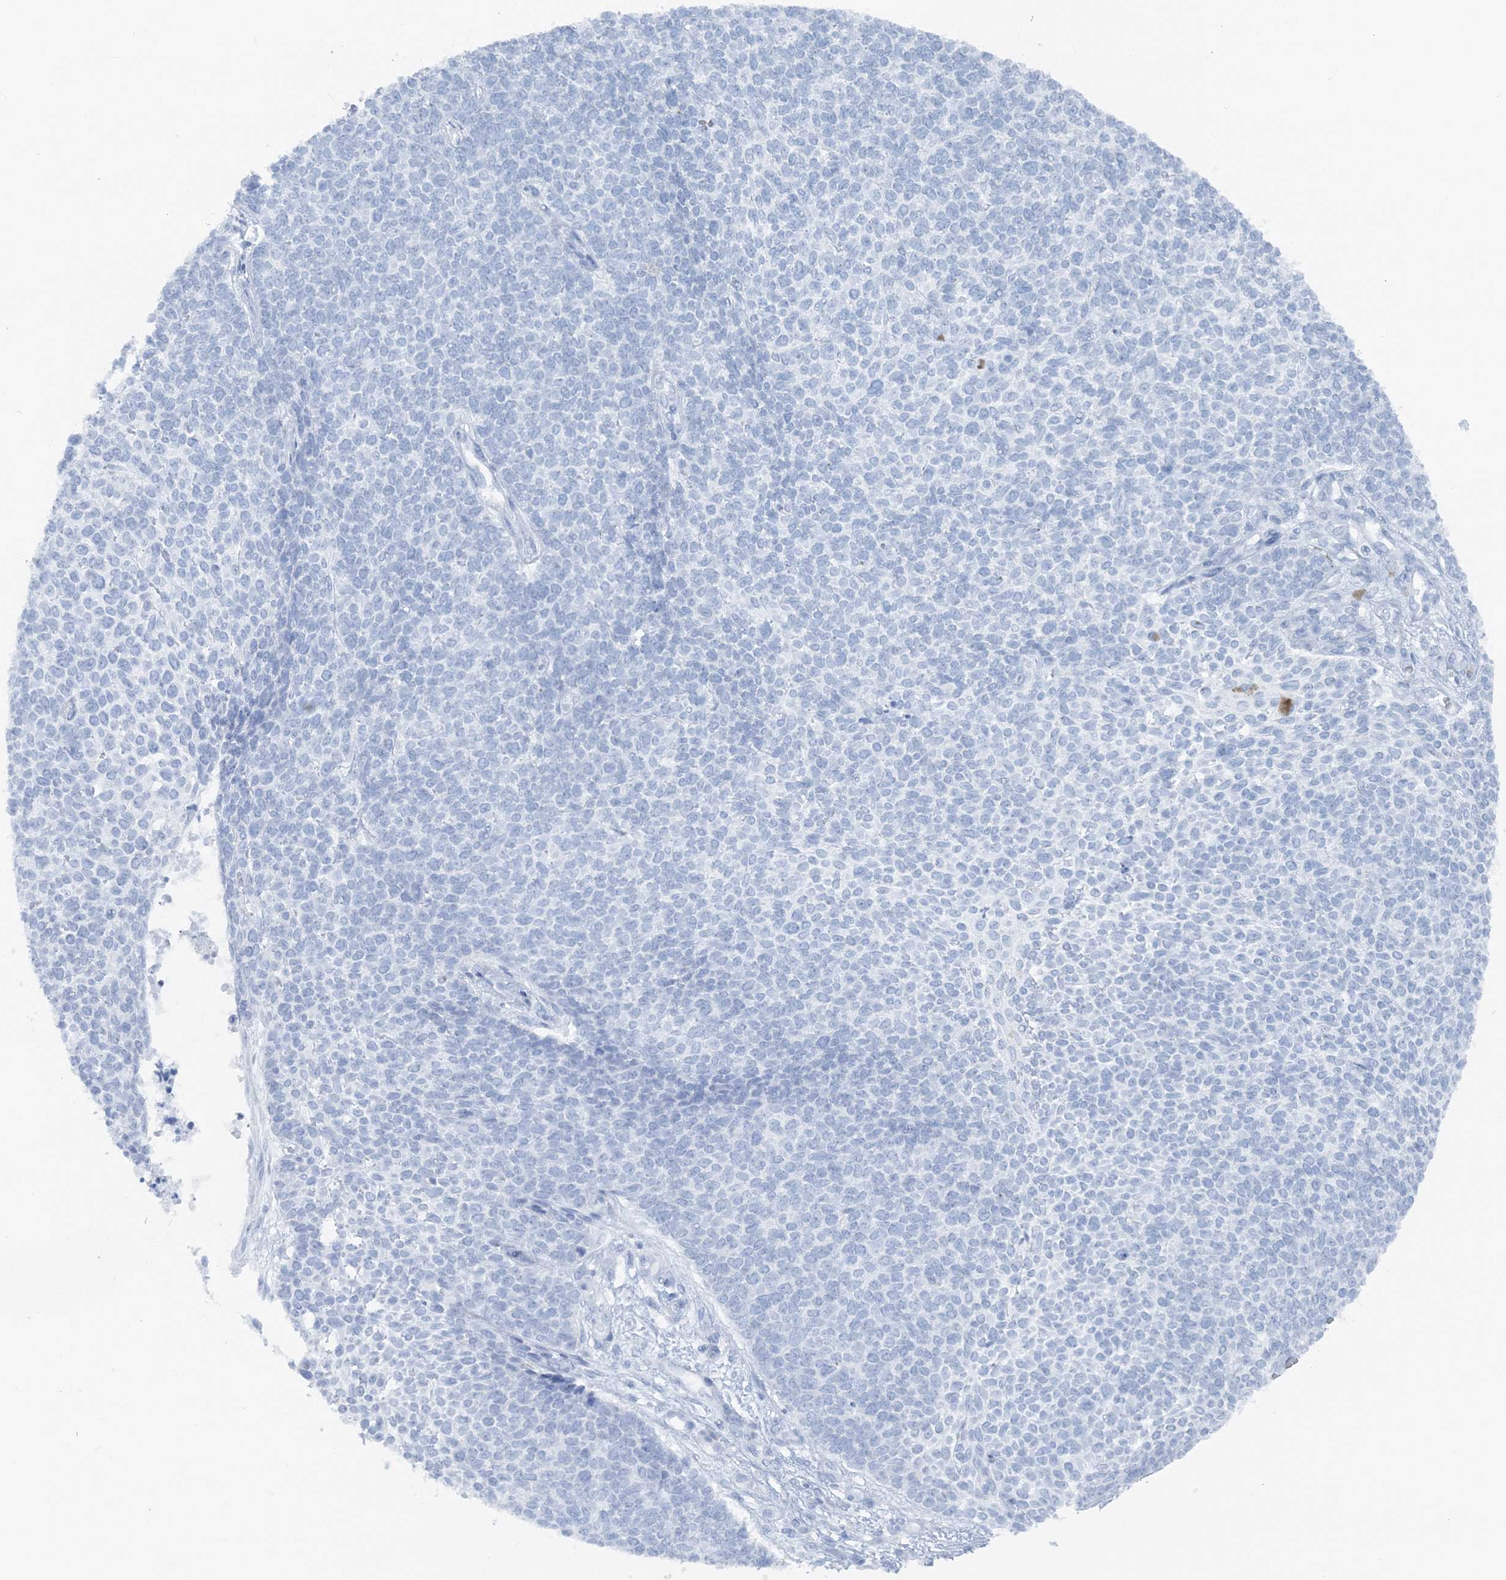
{"staining": {"intensity": "negative", "quantity": "none", "location": "none"}, "tissue": "skin cancer", "cell_type": "Tumor cells", "image_type": "cancer", "snomed": [{"axis": "morphology", "description": "Basal cell carcinoma"}, {"axis": "topography", "description": "Skin"}], "caption": "Tumor cells are negative for brown protein staining in skin cancer (basal cell carcinoma).", "gene": "ATP11A", "patient": {"sex": "female", "age": 84}}